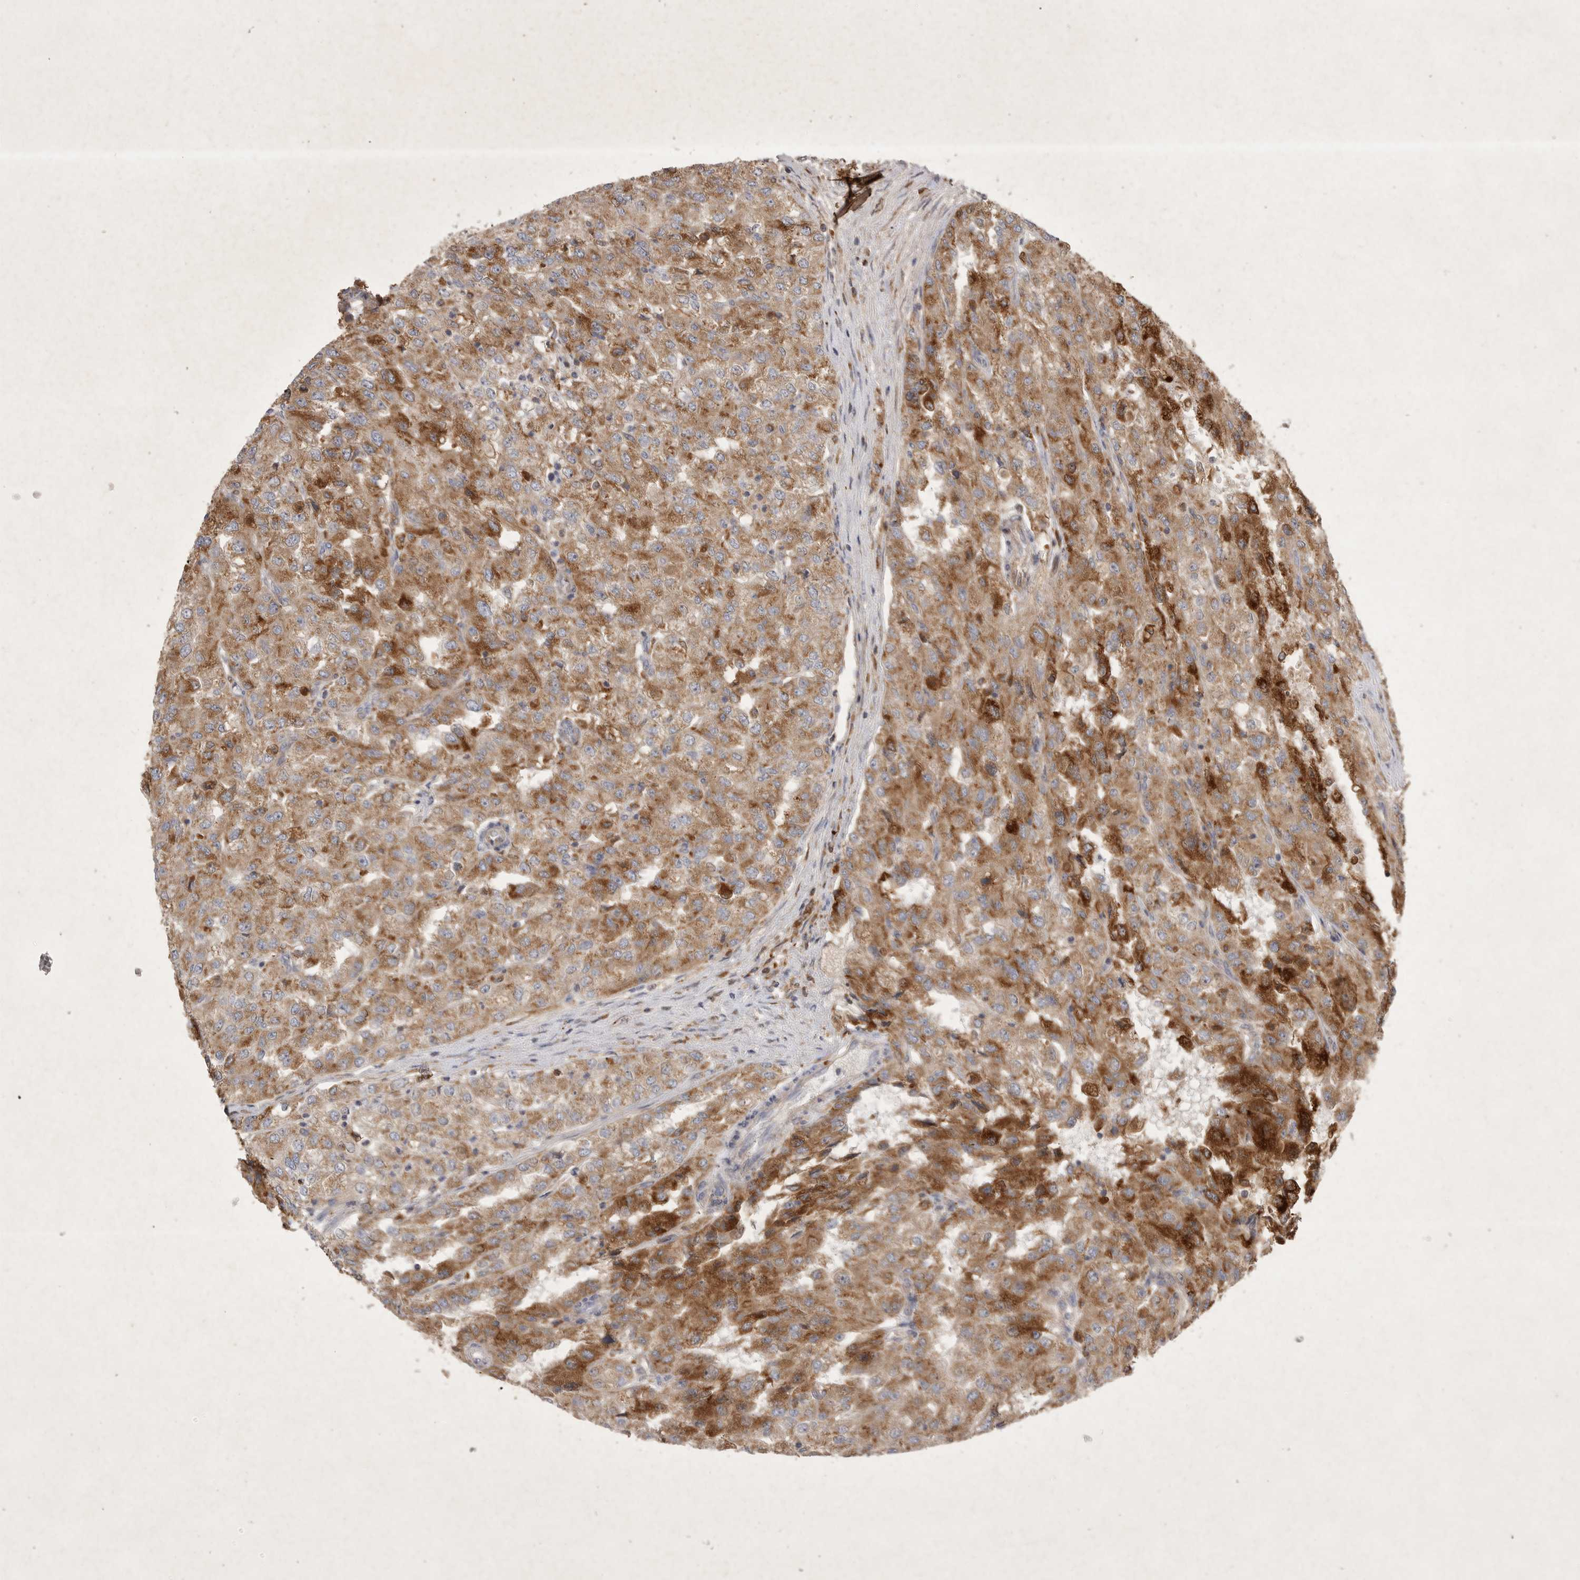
{"staining": {"intensity": "strong", "quantity": ">75%", "location": "cytoplasmic/membranous"}, "tissue": "renal cancer", "cell_type": "Tumor cells", "image_type": "cancer", "snomed": [{"axis": "morphology", "description": "Adenocarcinoma, NOS"}, {"axis": "topography", "description": "Kidney"}], "caption": "IHC photomicrograph of human renal adenocarcinoma stained for a protein (brown), which exhibits high levels of strong cytoplasmic/membranous expression in approximately >75% of tumor cells.", "gene": "MRPL41", "patient": {"sex": "female", "age": 54}}